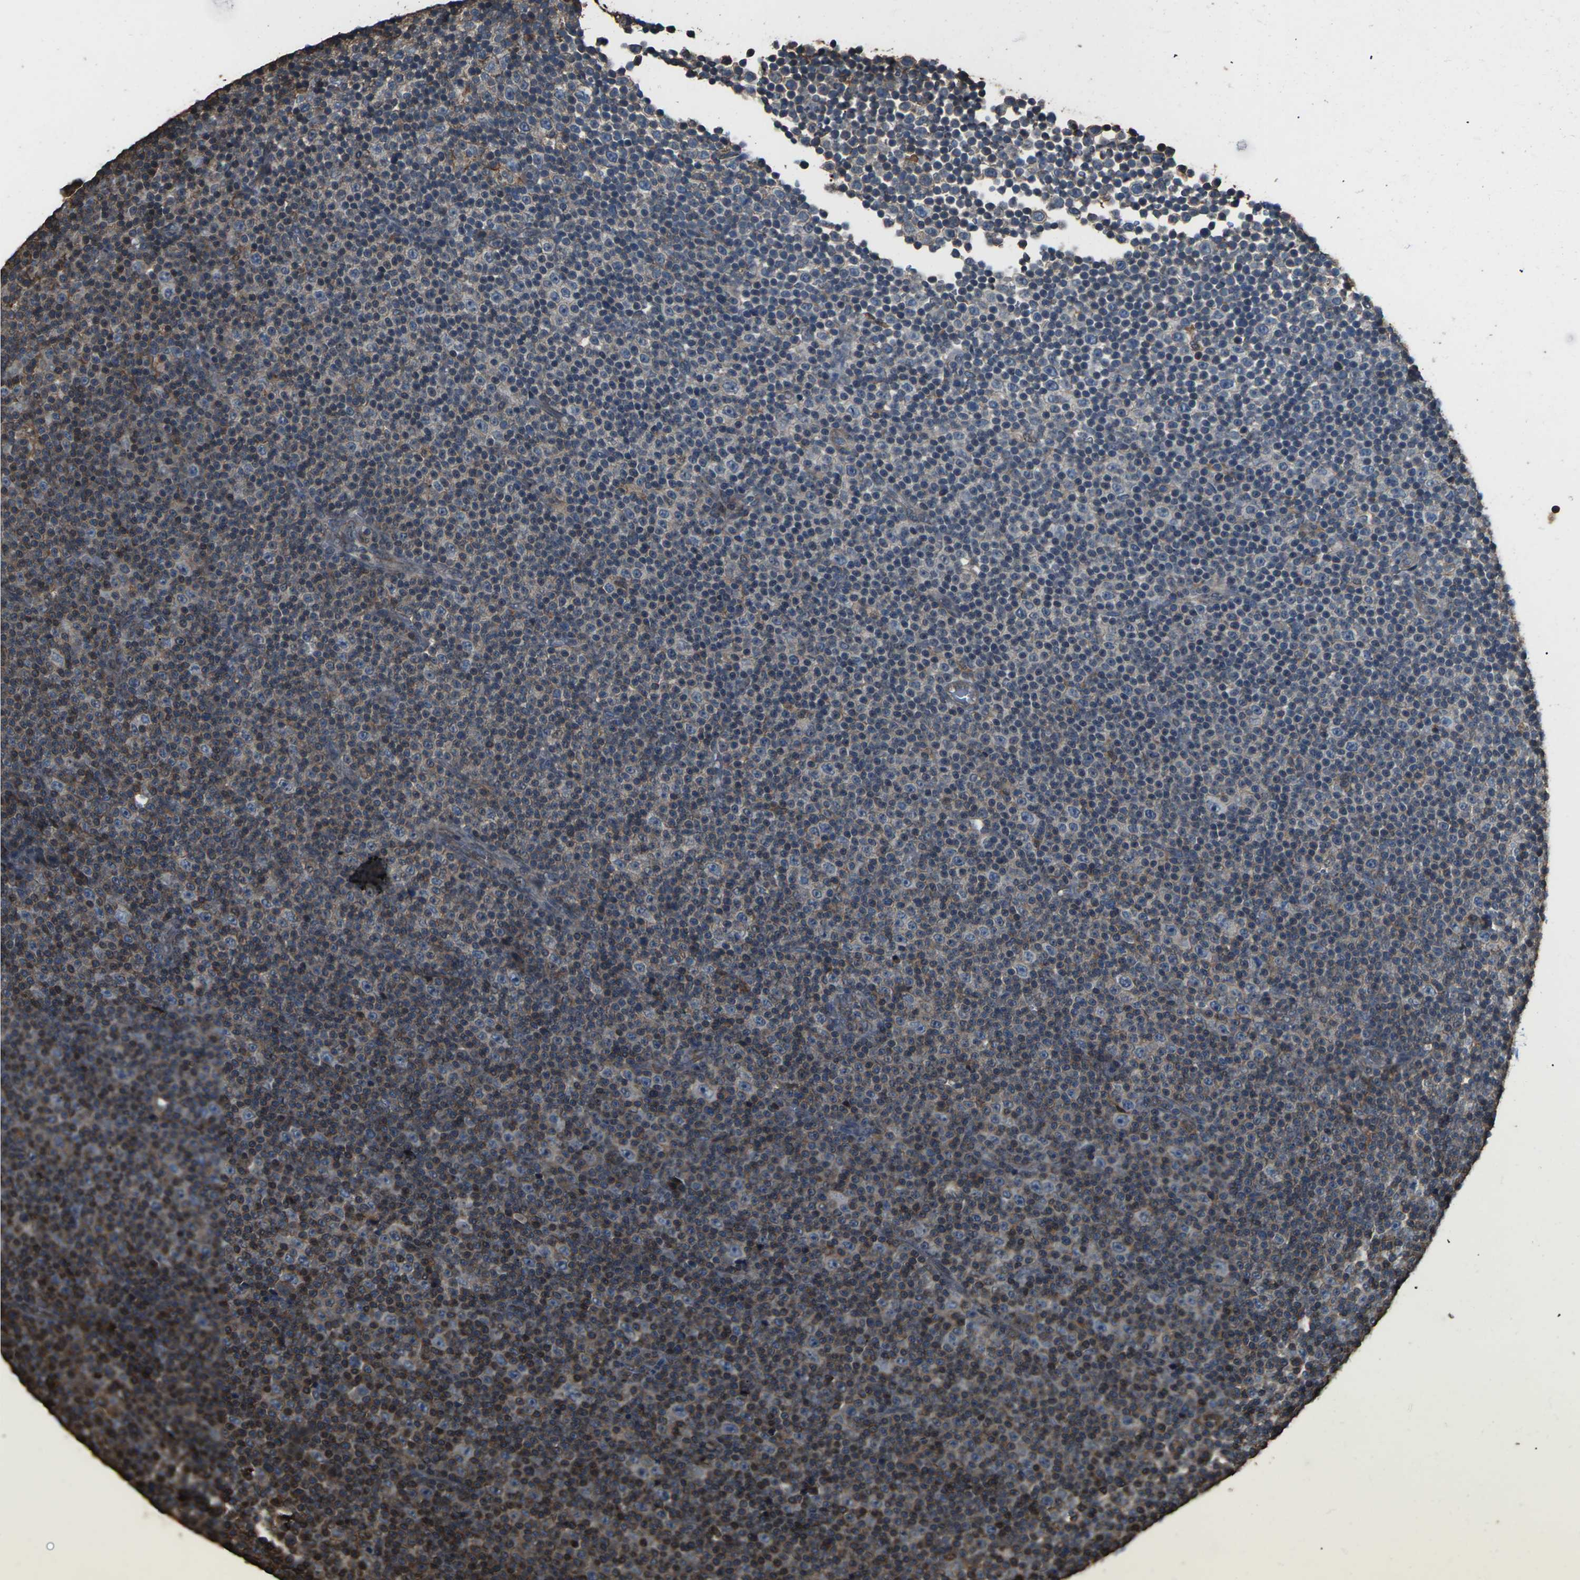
{"staining": {"intensity": "moderate", "quantity": "<25%", "location": "cytoplasmic/membranous"}, "tissue": "lymphoma", "cell_type": "Tumor cells", "image_type": "cancer", "snomed": [{"axis": "morphology", "description": "Malignant lymphoma, non-Hodgkin's type, Low grade"}, {"axis": "topography", "description": "Lymph node"}], "caption": "DAB immunohistochemical staining of human lymphoma demonstrates moderate cytoplasmic/membranous protein positivity in about <25% of tumor cells. The staining is performed using DAB (3,3'-diaminobenzidine) brown chromogen to label protein expression. The nuclei are counter-stained blue using hematoxylin.", "gene": "DHPS", "patient": {"sex": "female", "age": 67}}